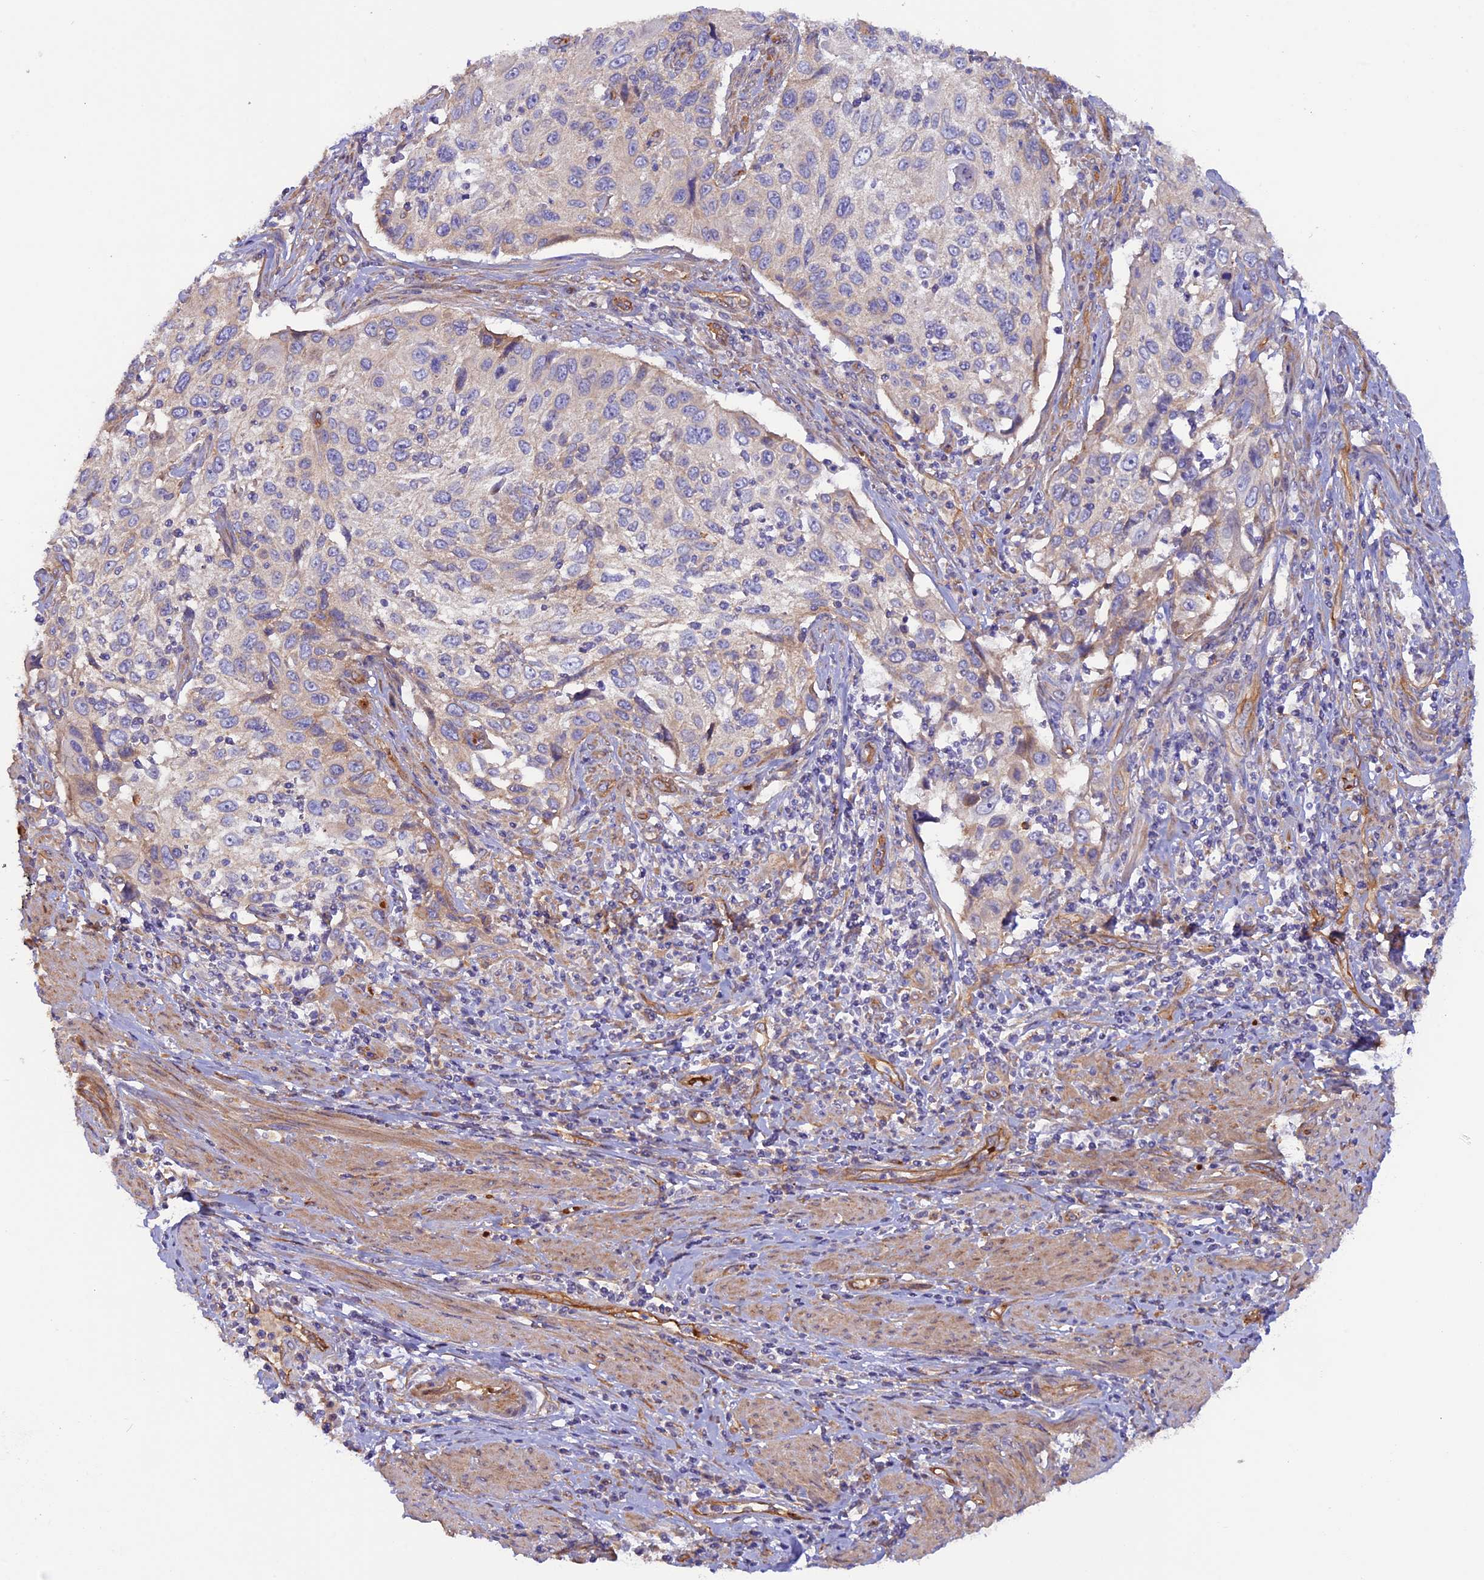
{"staining": {"intensity": "negative", "quantity": "none", "location": "none"}, "tissue": "cervical cancer", "cell_type": "Tumor cells", "image_type": "cancer", "snomed": [{"axis": "morphology", "description": "Squamous cell carcinoma, NOS"}, {"axis": "topography", "description": "Cervix"}], "caption": "Histopathology image shows no protein expression in tumor cells of cervical squamous cell carcinoma tissue.", "gene": "DUS3L", "patient": {"sex": "female", "age": 70}}